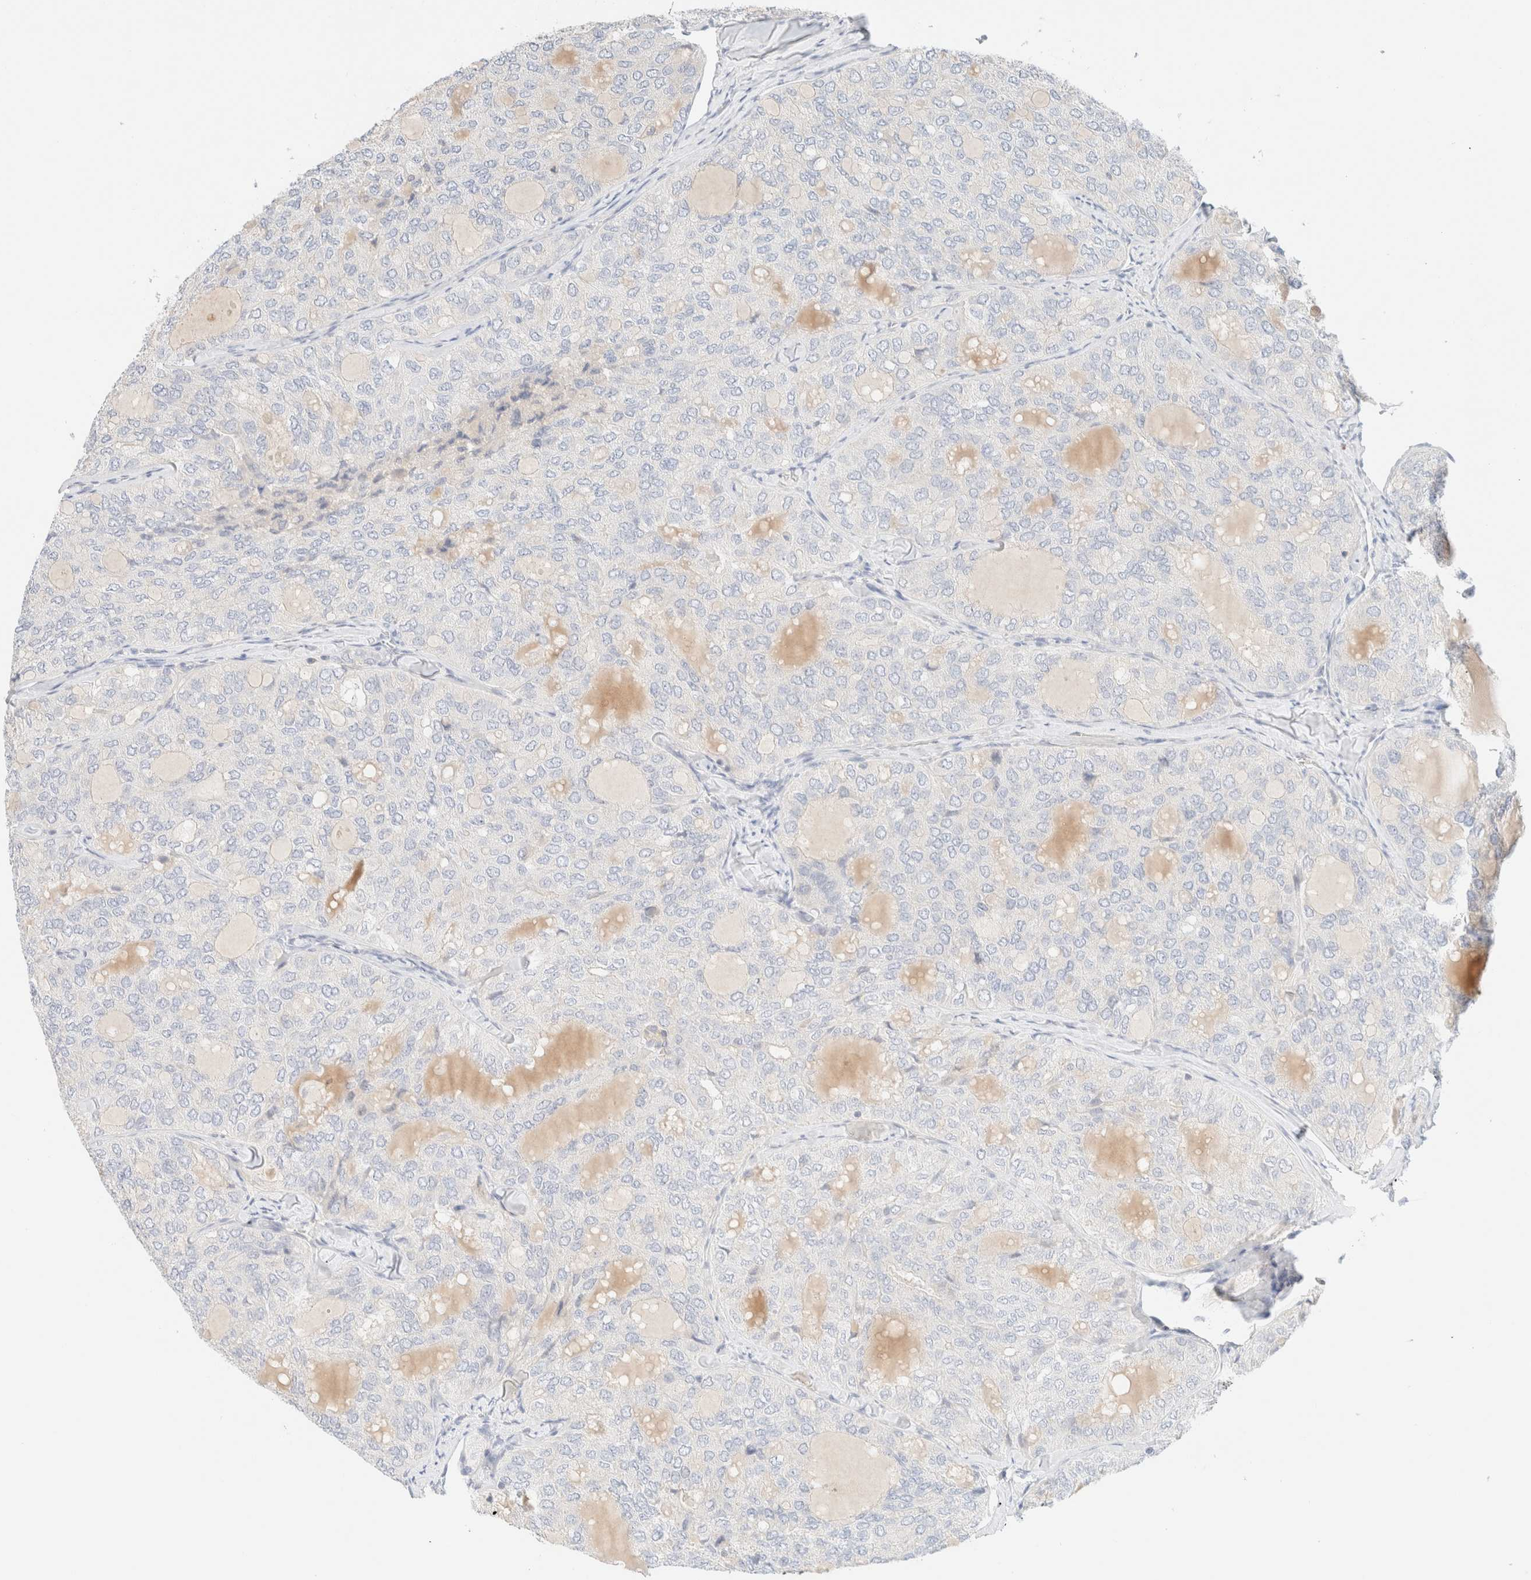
{"staining": {"intensity": "negative", "quantity": "none", "location": "none"}, "tissue": "thyroid cancer", "cell_type": "Tumor cells", "image_type": "cancer", "snomed": [{"axis": "morphology", "description": "Follicular adenoma carcinoma, NOS"}, {"axis": "topography", "description": "Thyroid gland"}], "caption": "Immunohistochemical staining of thyroid follicular adenoma carcinoma shows no significant positivity in tumor cells.", "gene": "SARM1", "patient": {"sex": "male", "age": 75}}